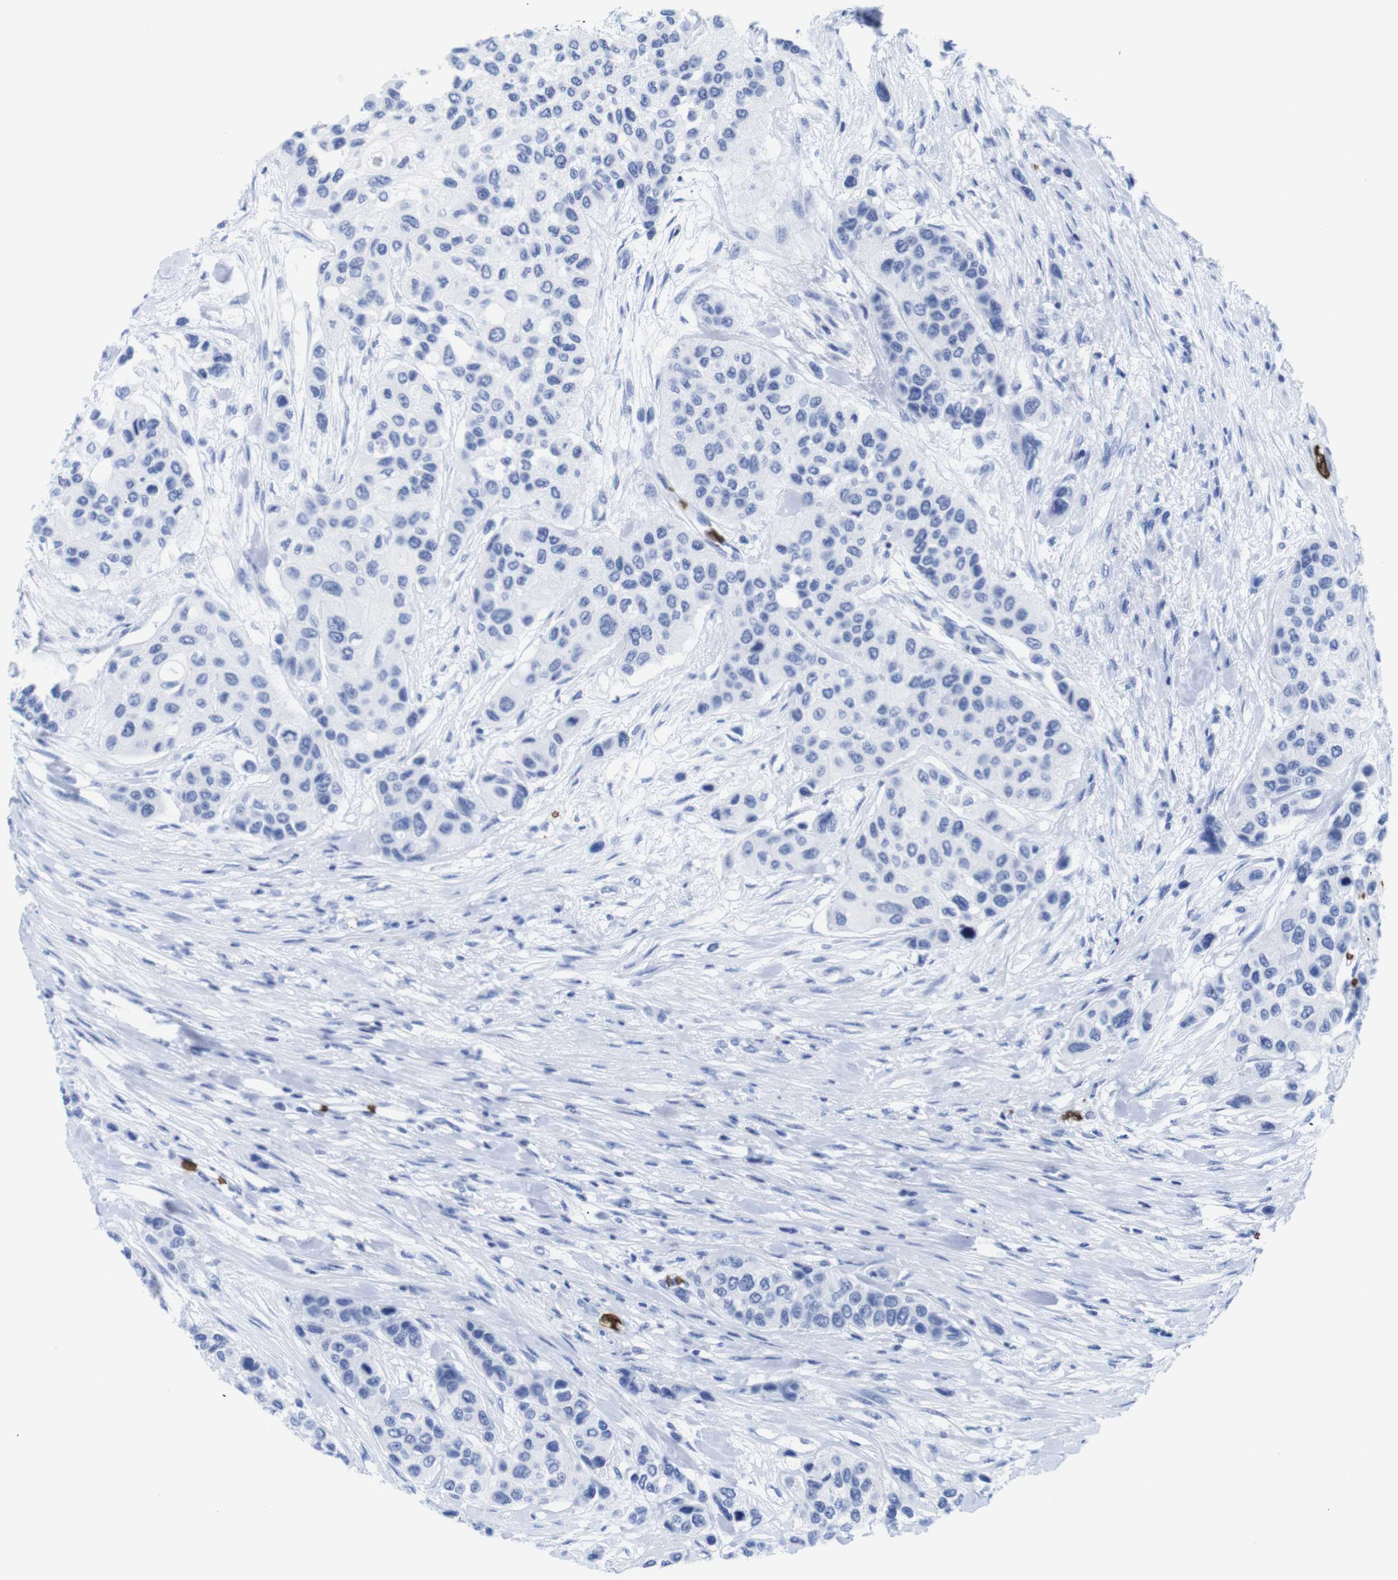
{"staining": {"intensity": "negative", "quantity": "none", "location": "none"}, "tissue": "urothelial cancer", "cell_type": "Tumor cells", "image_type": "cancer", "snomed": [{"axis": "morphology", "description": "Urothelial carcinoma, High grade"}, {"axis": "topography", "description": "Urinary bladder"}], "caption": "There is no significant positivity in tumor cells of urothelial cancer.", "gene": "S1PR2", "patient": {"sex": "female", "age": 56}}